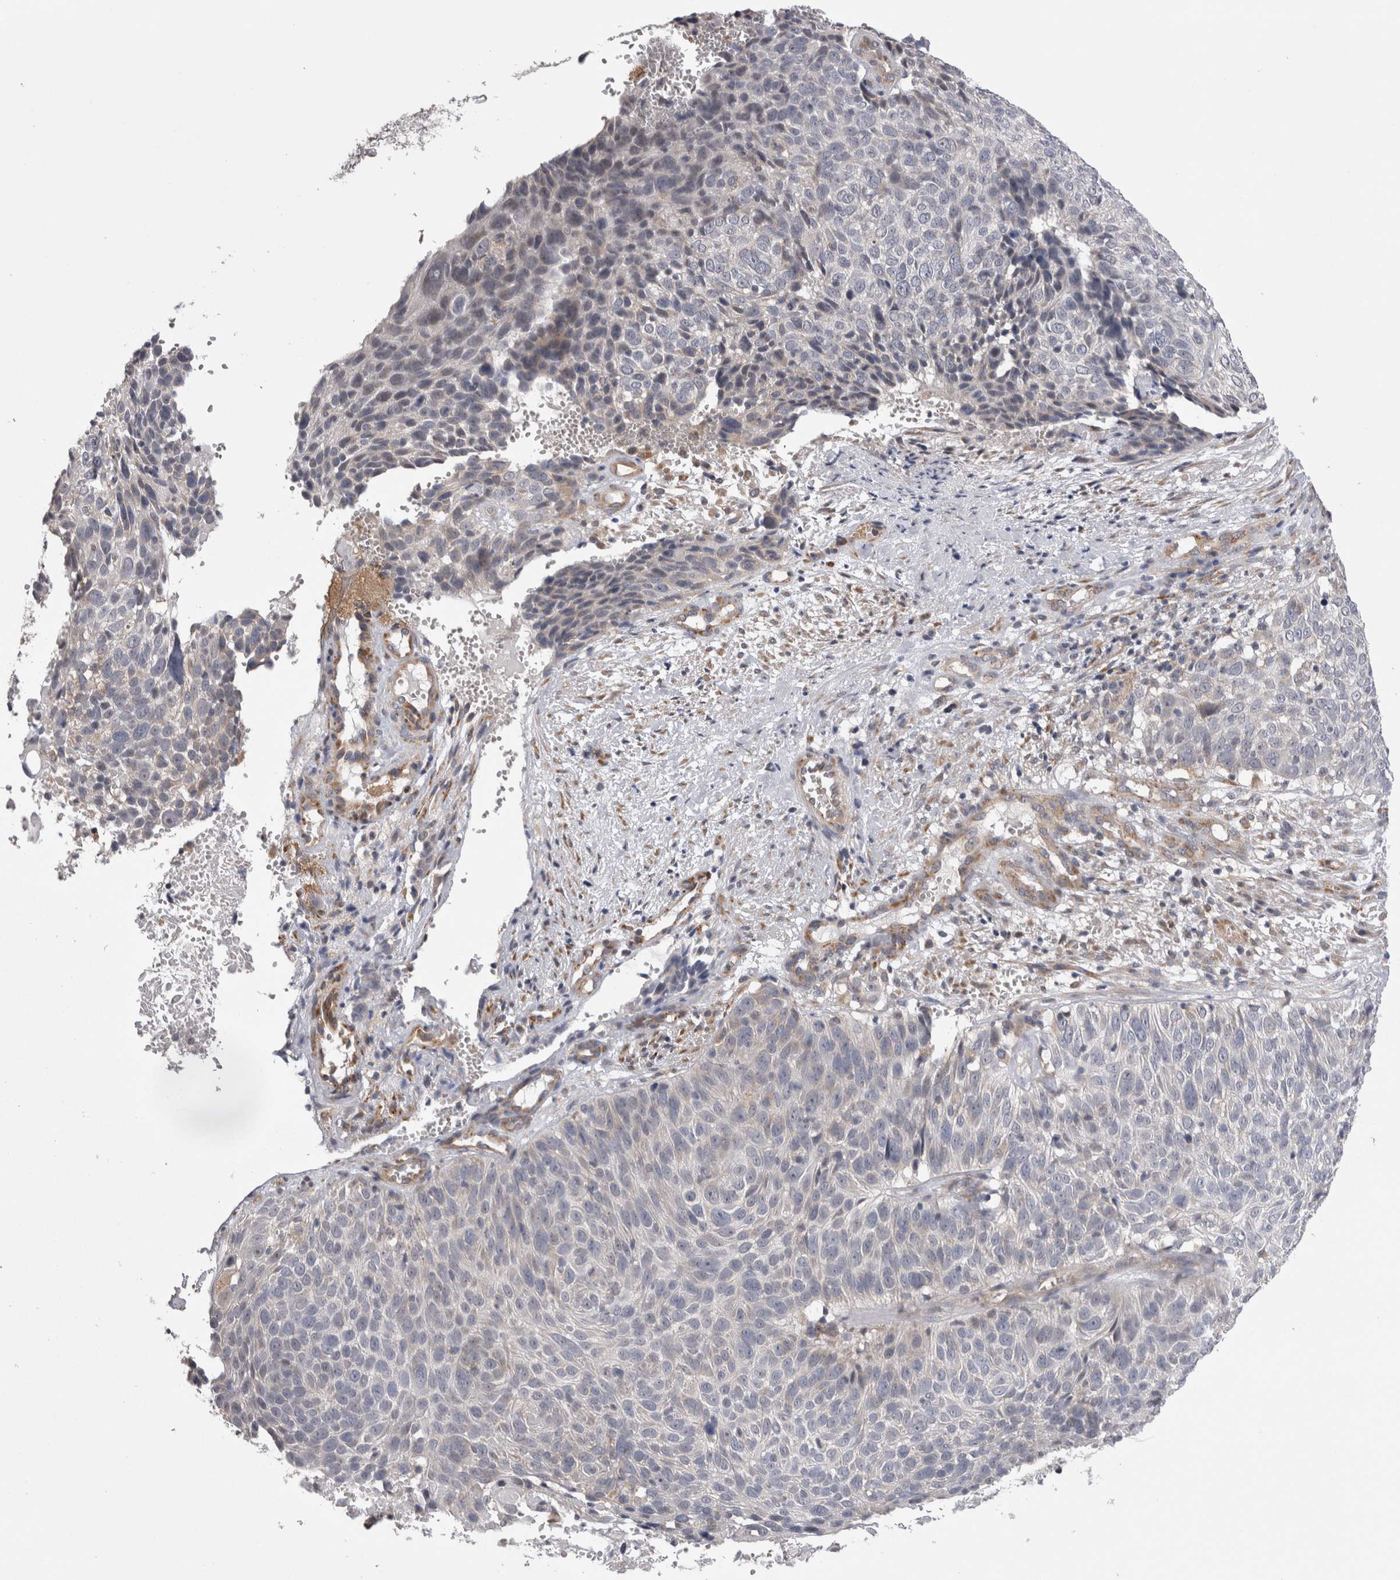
{"staining": {"intensity": "weak", "quantity": "<25%", "location": "cytoplasmic/membranous"}, "tissue": "cervical cancer", "cell_type": "Tumor cells", "image_type": "cancer", "snomed": [{"axis": "morphology", "description": "Squamous cell carcinoma, NOS"}, {"axis": "topography", "description": "Cervix"}], "caption": "This is a photomicrograph of immunohistochemistry (IHC) staining of squamous cell carcinoma (cervical), which shows no expression in tumor cells. (Brightfield microscopy of DAB immunohistochemistry (IHC) at high magnification).", "gene": "ARHGAP29", "patient": {"sex": "female", "age": 74}}